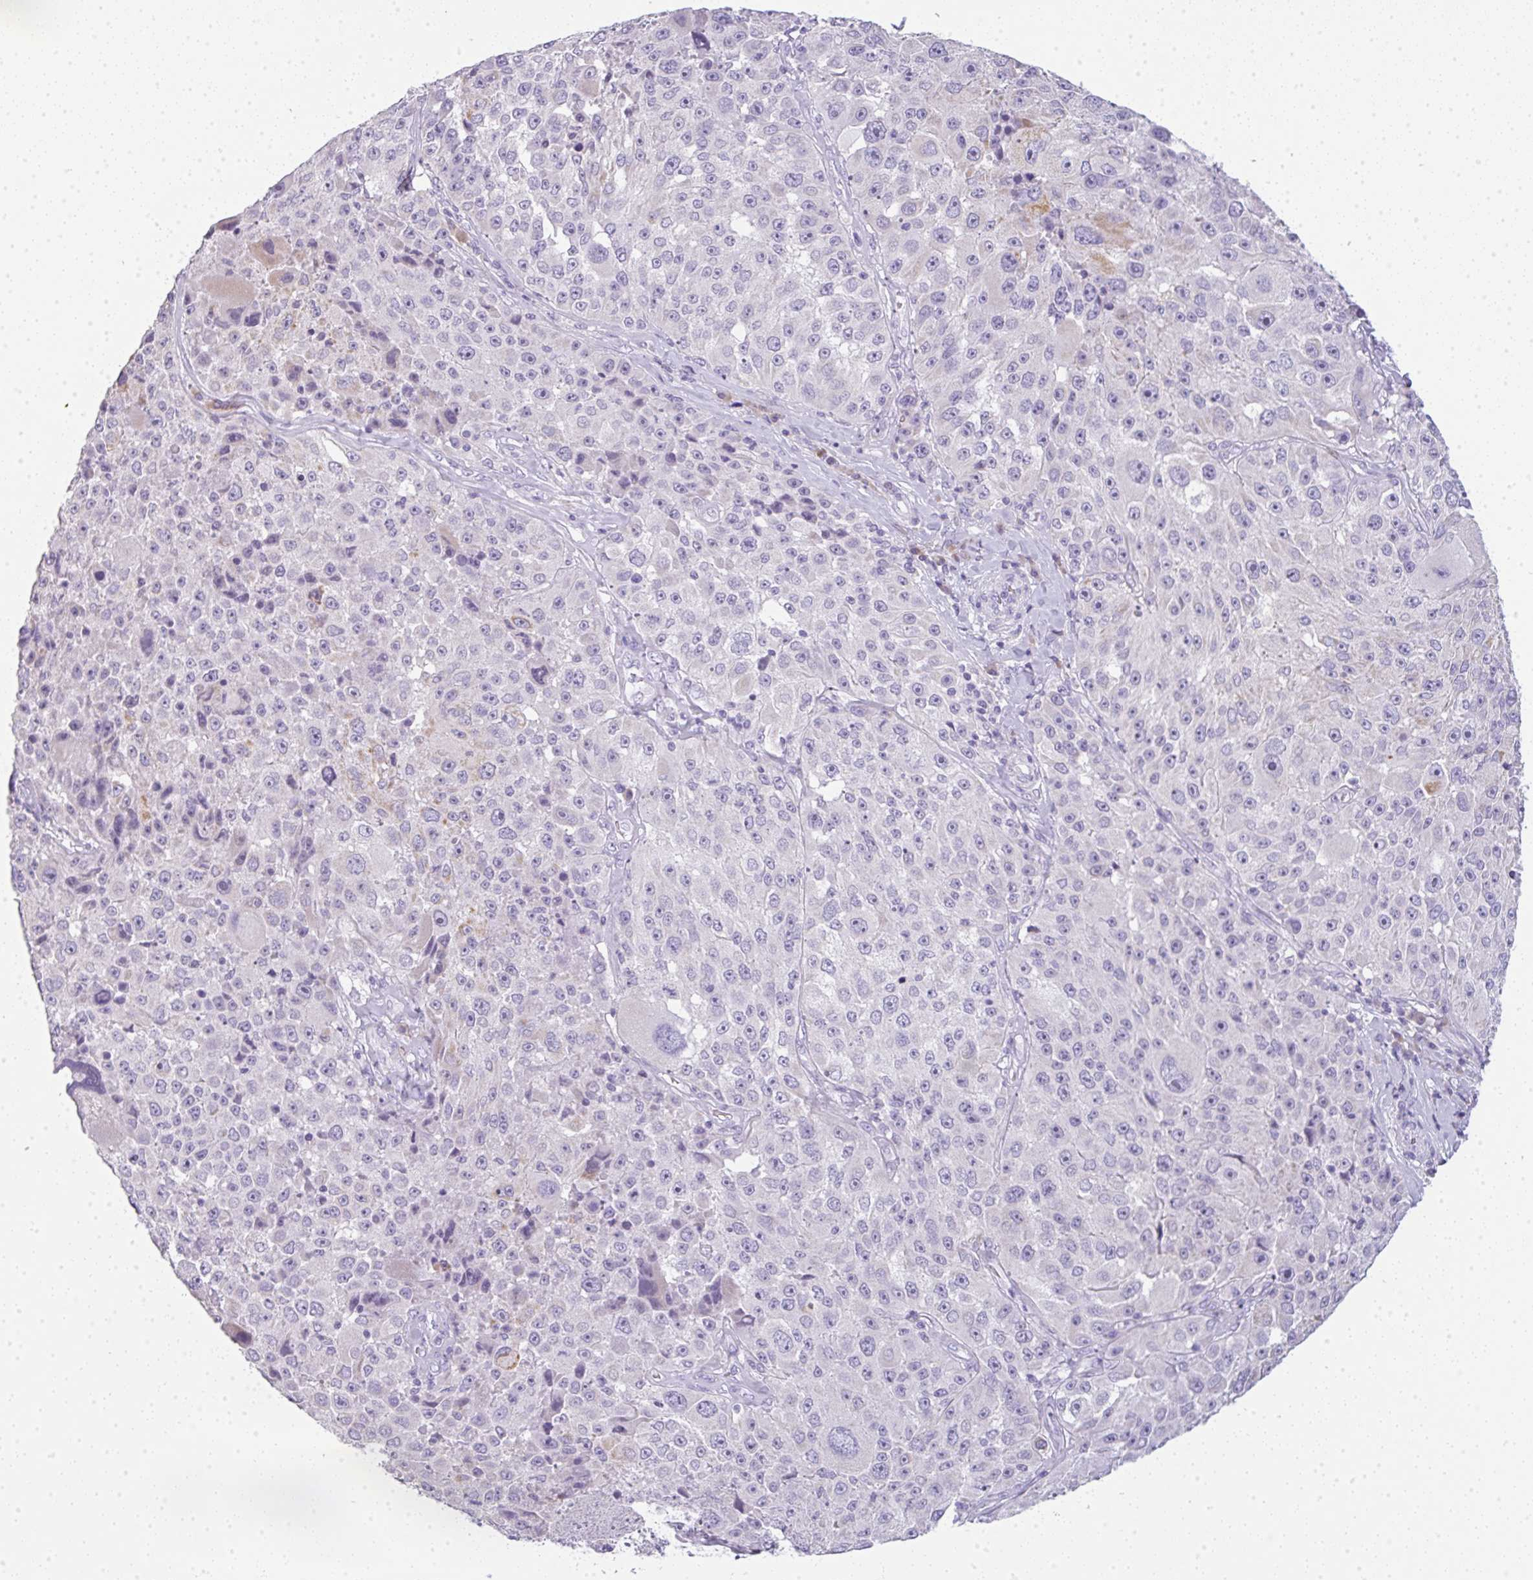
{"staining": {"intensity": "negative", "quantity": "none", "location": "none"}, "tissue": "melanoma", "cell_type": "Tumor cells", "image_type": "cancer", "snomed": [{"axis": "morphology", "description": "Malignant melanoma, Metastatic site"}, {"axis": "topography", "description": "Lymph node"}], "caption": "Protein analysis of malignant melanoma (metastatic site) shows no significant positivity in tumor cells.", "gene": "LPAR4", "patient": {"sex": "male", "age": 62}}